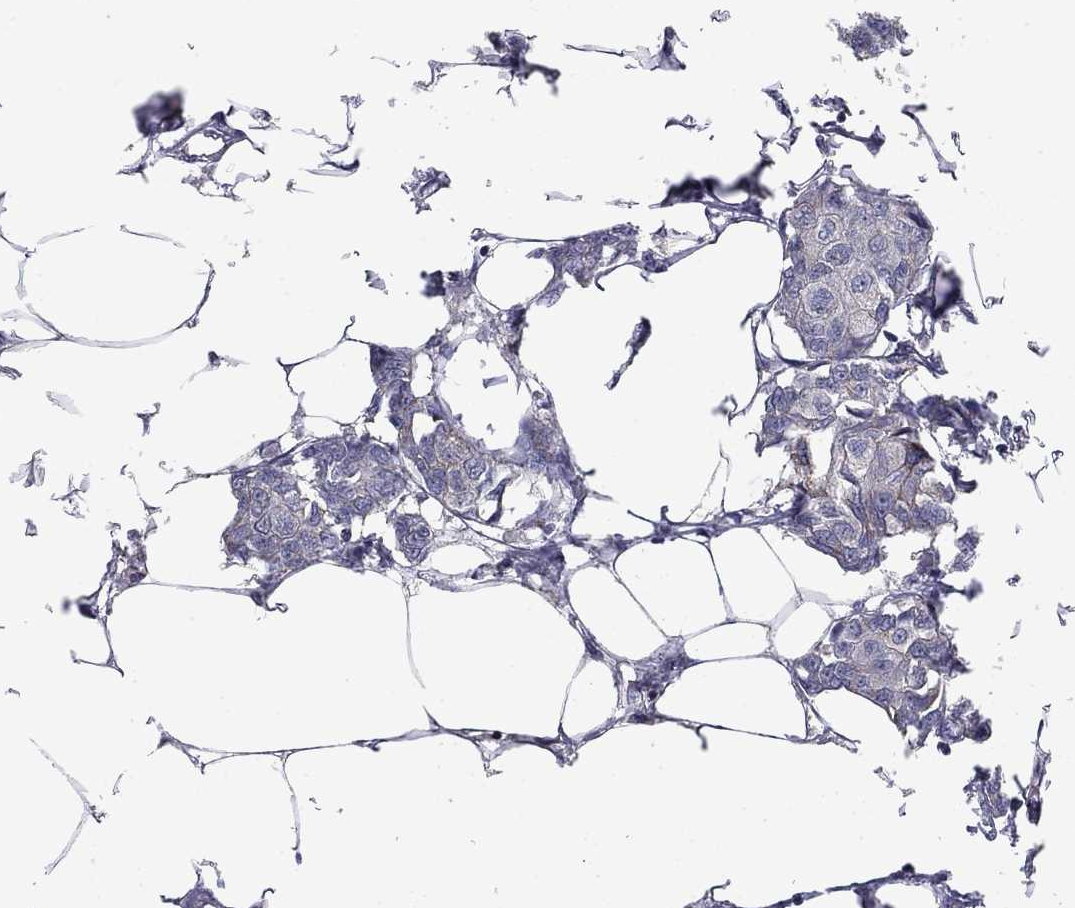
{"staining": {"intensity": "negative", "quantity": "none", "location": "none"}, "tissue": "breast cancer", "cell_type": "Tumor cells", "image_type": "cancer", "snomed": [{"axis": "morphology", "description": "Duct carcinoma"}, {"axis": "topography", "description": "Breast"}], "caption": "This is an IHC histopathology image of human breast intraductal carcinoma. There is no expression in tumor cells.", "gene": "SEPTIN3", "patient": {"sex": "female", "age": 80}}